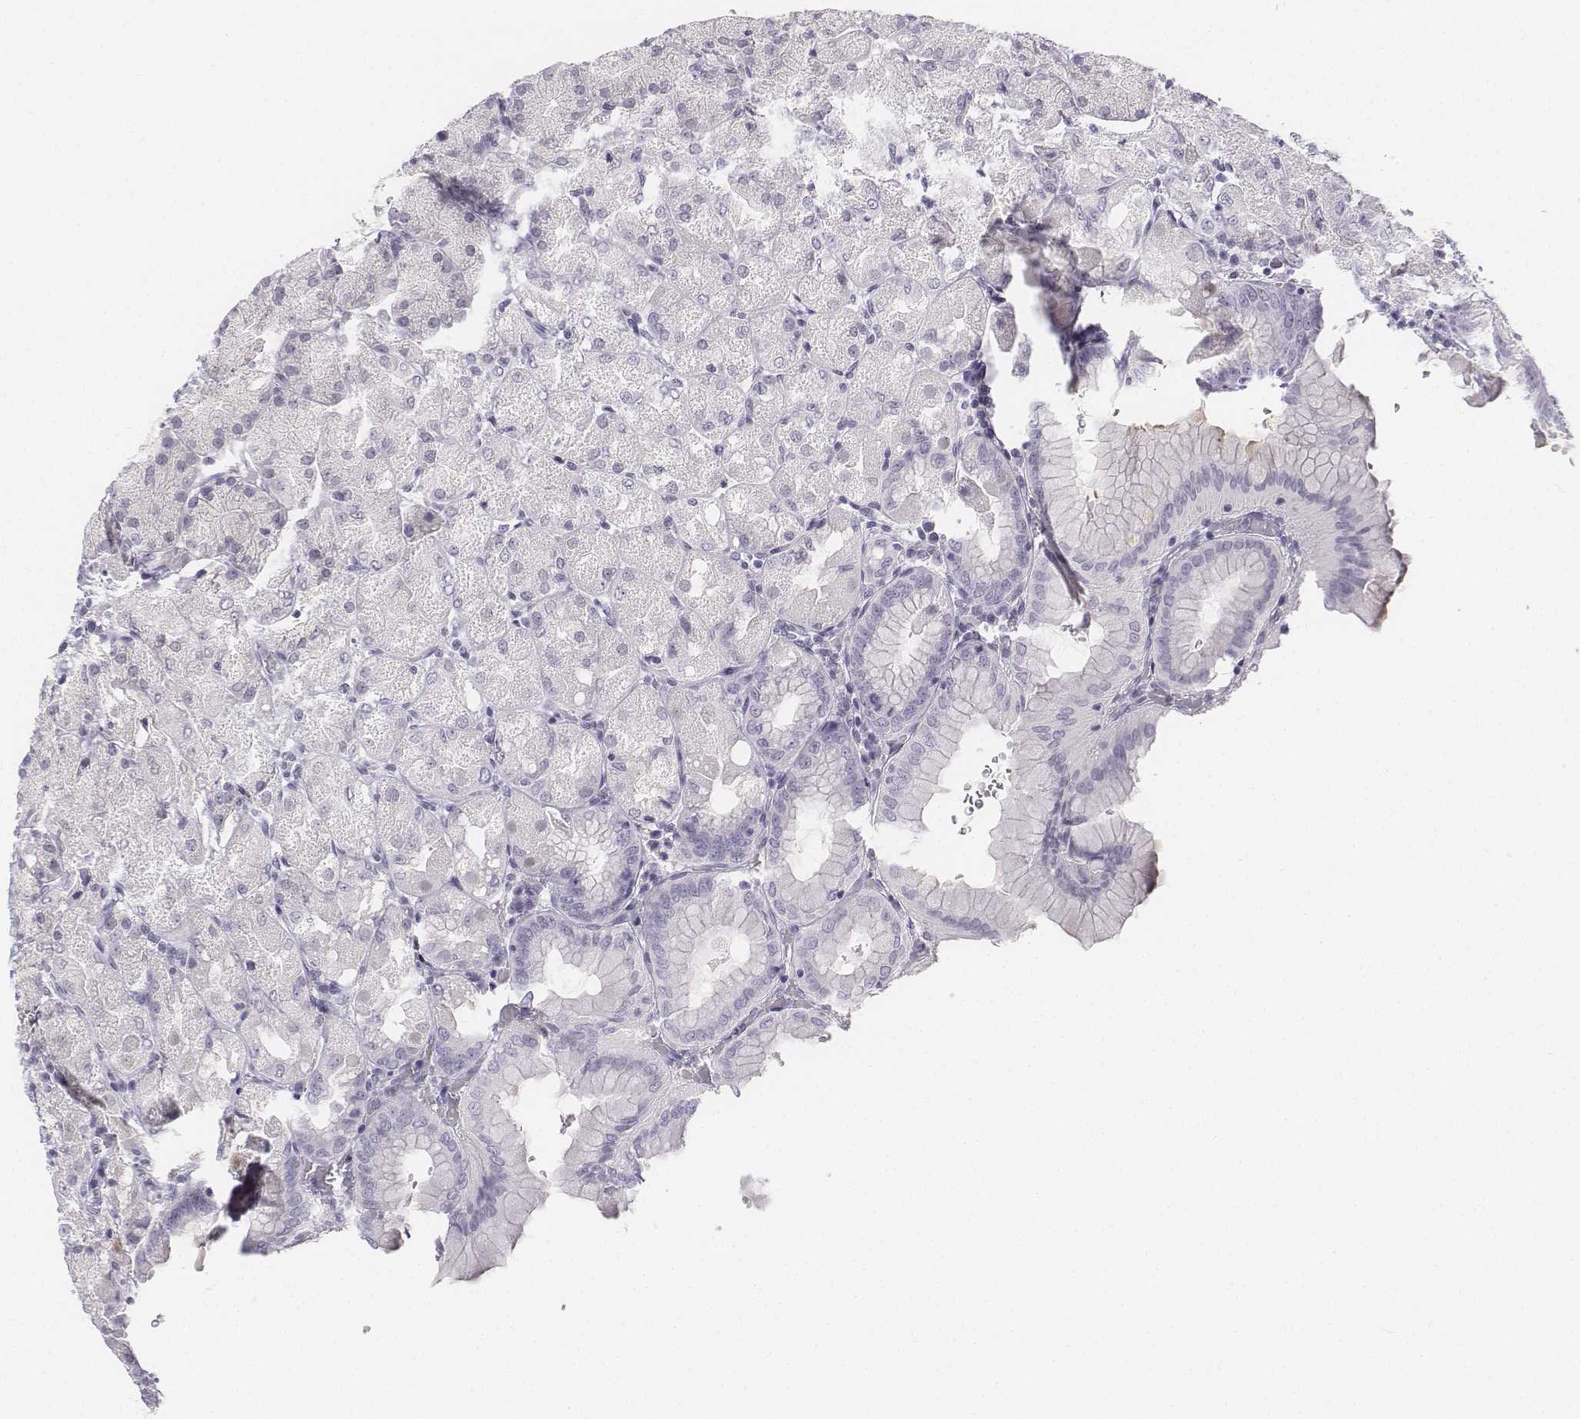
{"staining": {"intensity": "negative", "quantity": "none", "location": "none"}, "tissue": "stomach", "cell_type": "Glandular cells", "image_type": "normal", "snomed": [{"axis": "morphology", "description": "Normal tissue, NOS"}, {"axis": "topography", "description": "Stomach, upper"}, {"axis": "topography", "description": "Stomach"}, {"axis": "topography", "description": "Stomach, lower"}], "caption": "The photomicrograph shows no significant expression in glandular cells of stomach.", "gene": "UCN2", "patient": {"sex": "male", "age": 62}}